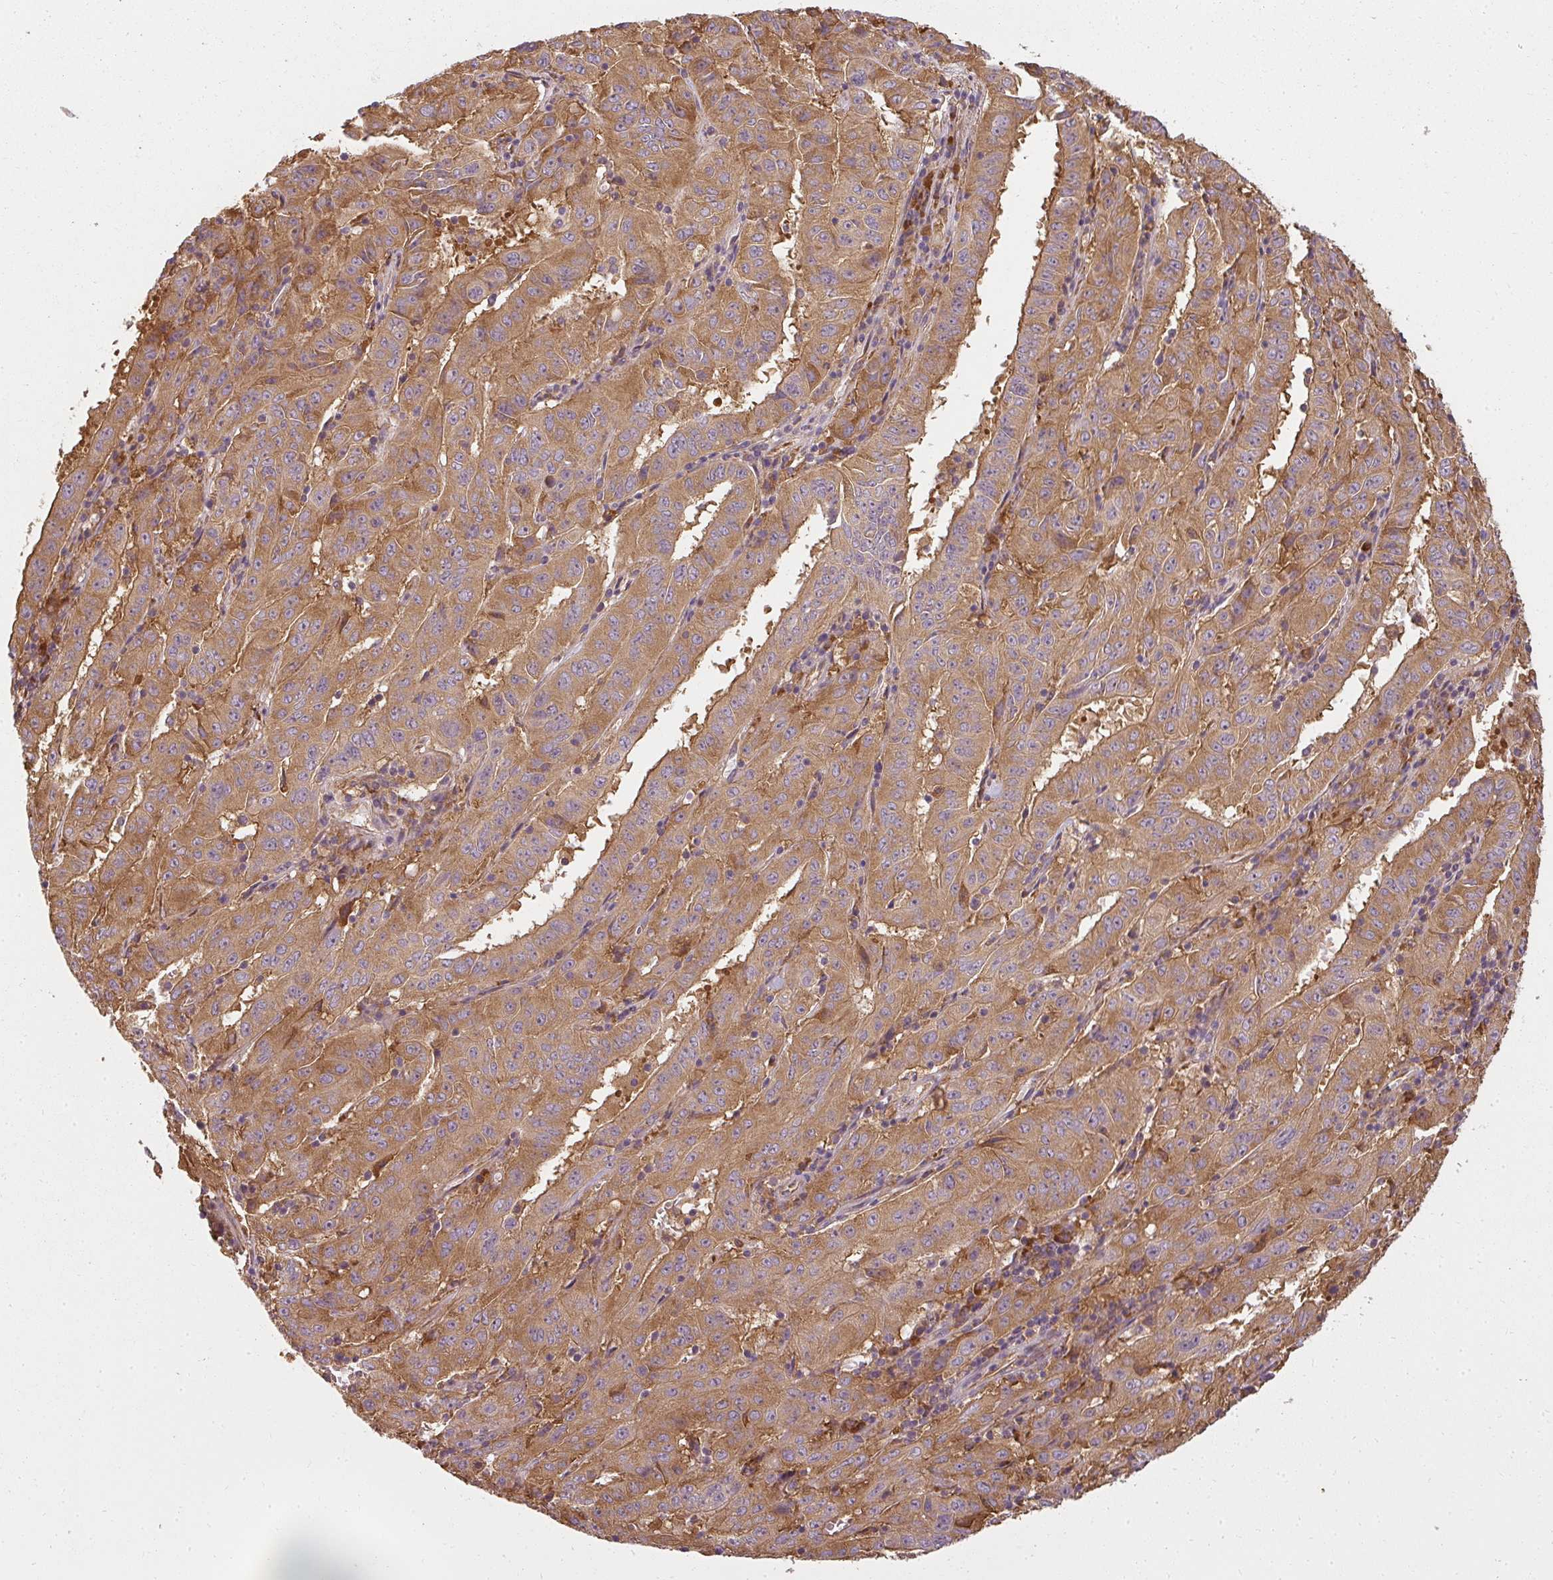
{"staining": {"intensity": "strong", "quantity": ">75%", "location": "cytoplasmic/membranous"}, "tissue": "pancreatic cancer", "cell_type": "Tumor cells", "image_type": "cancer", "snomed": [{"axis": "morphology", "description": "Adenocarcinoma, NOS"}, {"axis": "topography", "description": "Pancreas"}], "caption": "Immunohistochemical staining of human pancreatic cancer (adenocarcinoma) demonstrates high levels of strong cytoplasmic/membranous expression in approximately >75% of tumor cells.", "gene": "RPL24", "patient": {"sex": "male", "age": 63}}